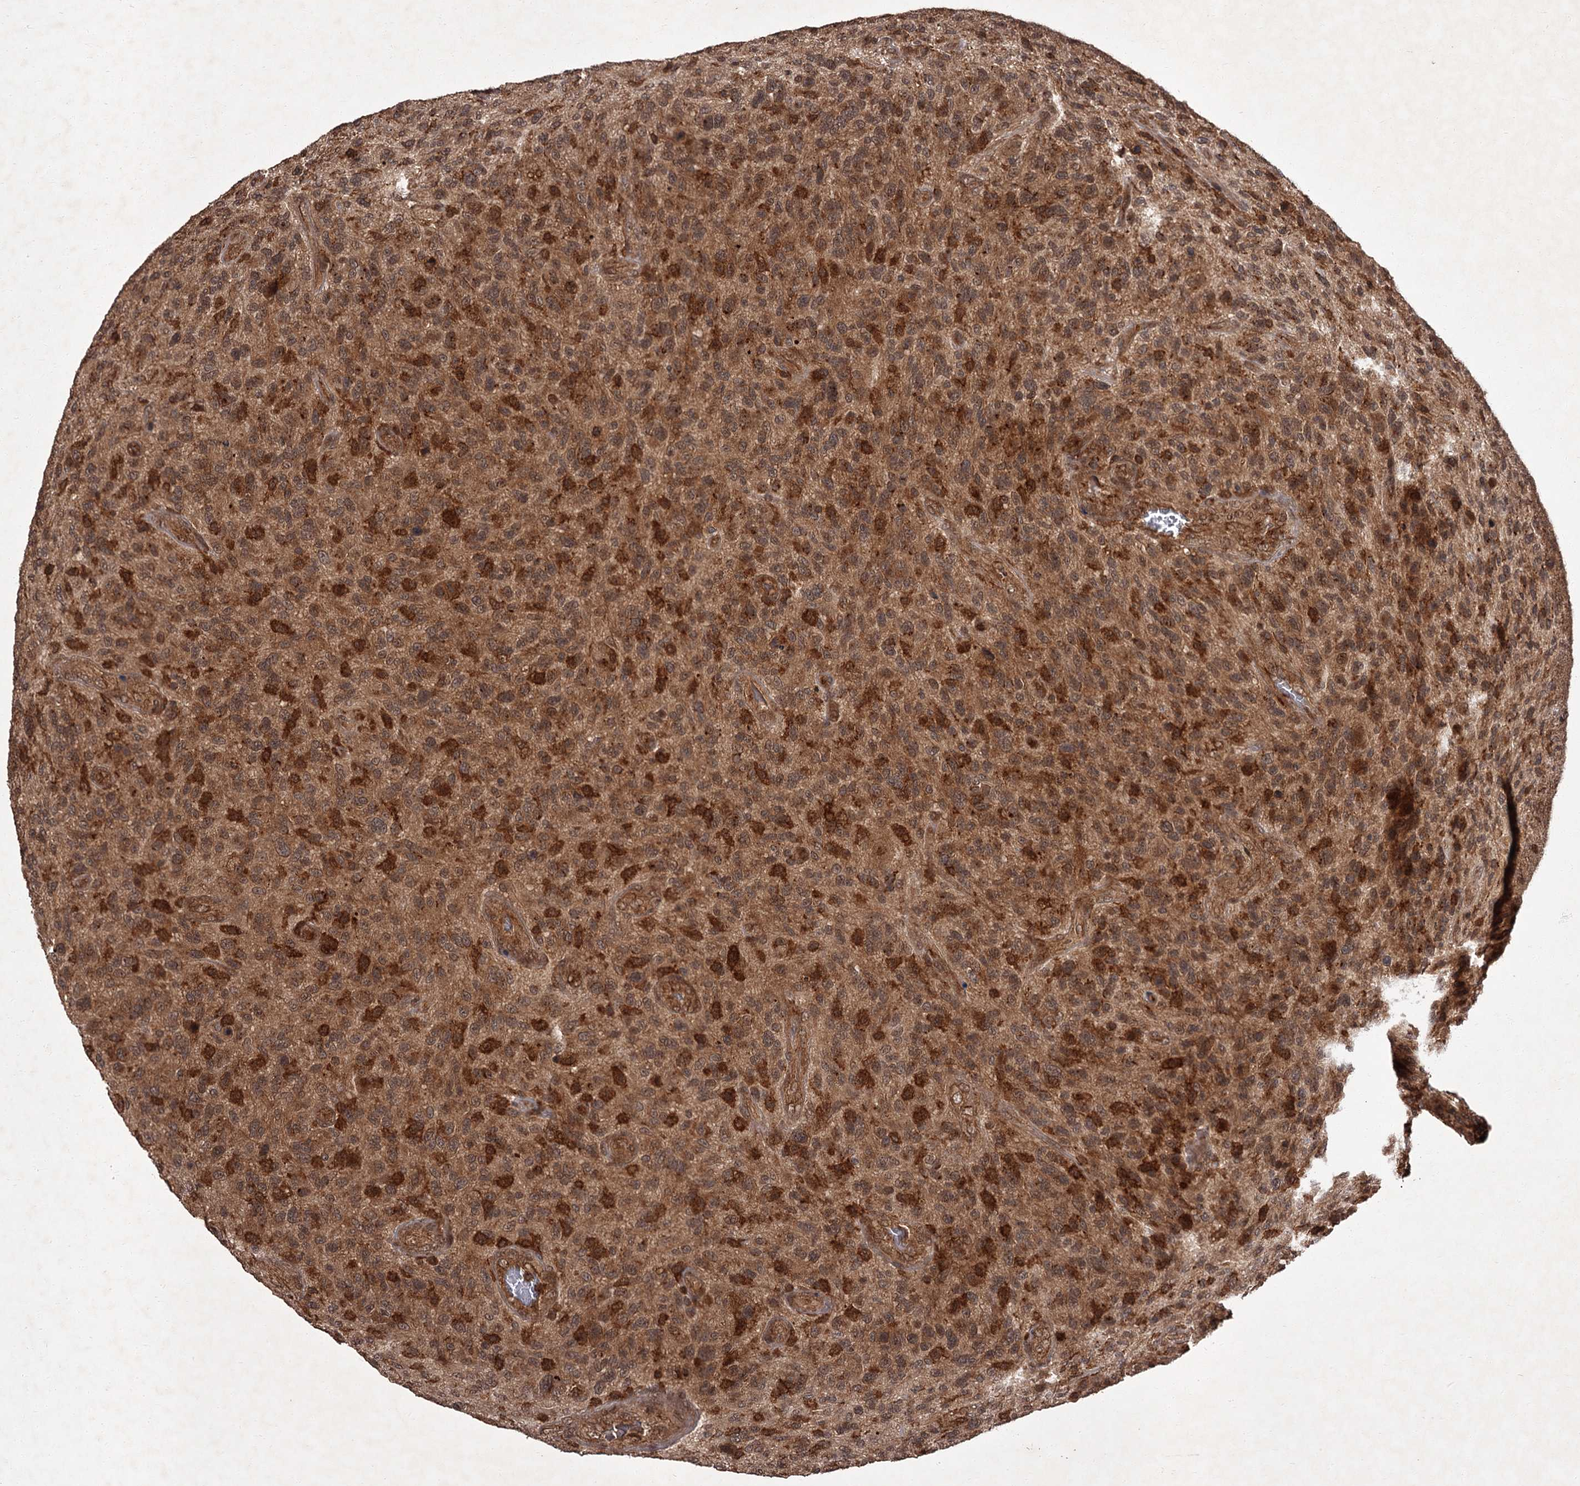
{"staining": {"intensity": "strong", "quantity": "25%-75%", "location": "cytoplasmic/membranous,nuclear"}, "tissue": "glioma", "cell_type": "Tumor cells", "image_type": "cancer", "snomed": [{"axis": "morphology", "description": "Glioma, malignant, High grade"}, {"axis": "topography", "description": "Brain"}], "caption": "The image displays immunohistochemical staining of high-grade glioma (malignant). There is strong cytoplasmic/membranous and nuclear positivity is present in about 25%-75% of tumor cells. (IHC, brightfield microscopy, high magnification).", "gene": "TBC1D23", "patient": {"sex": "male", "age": 47}}